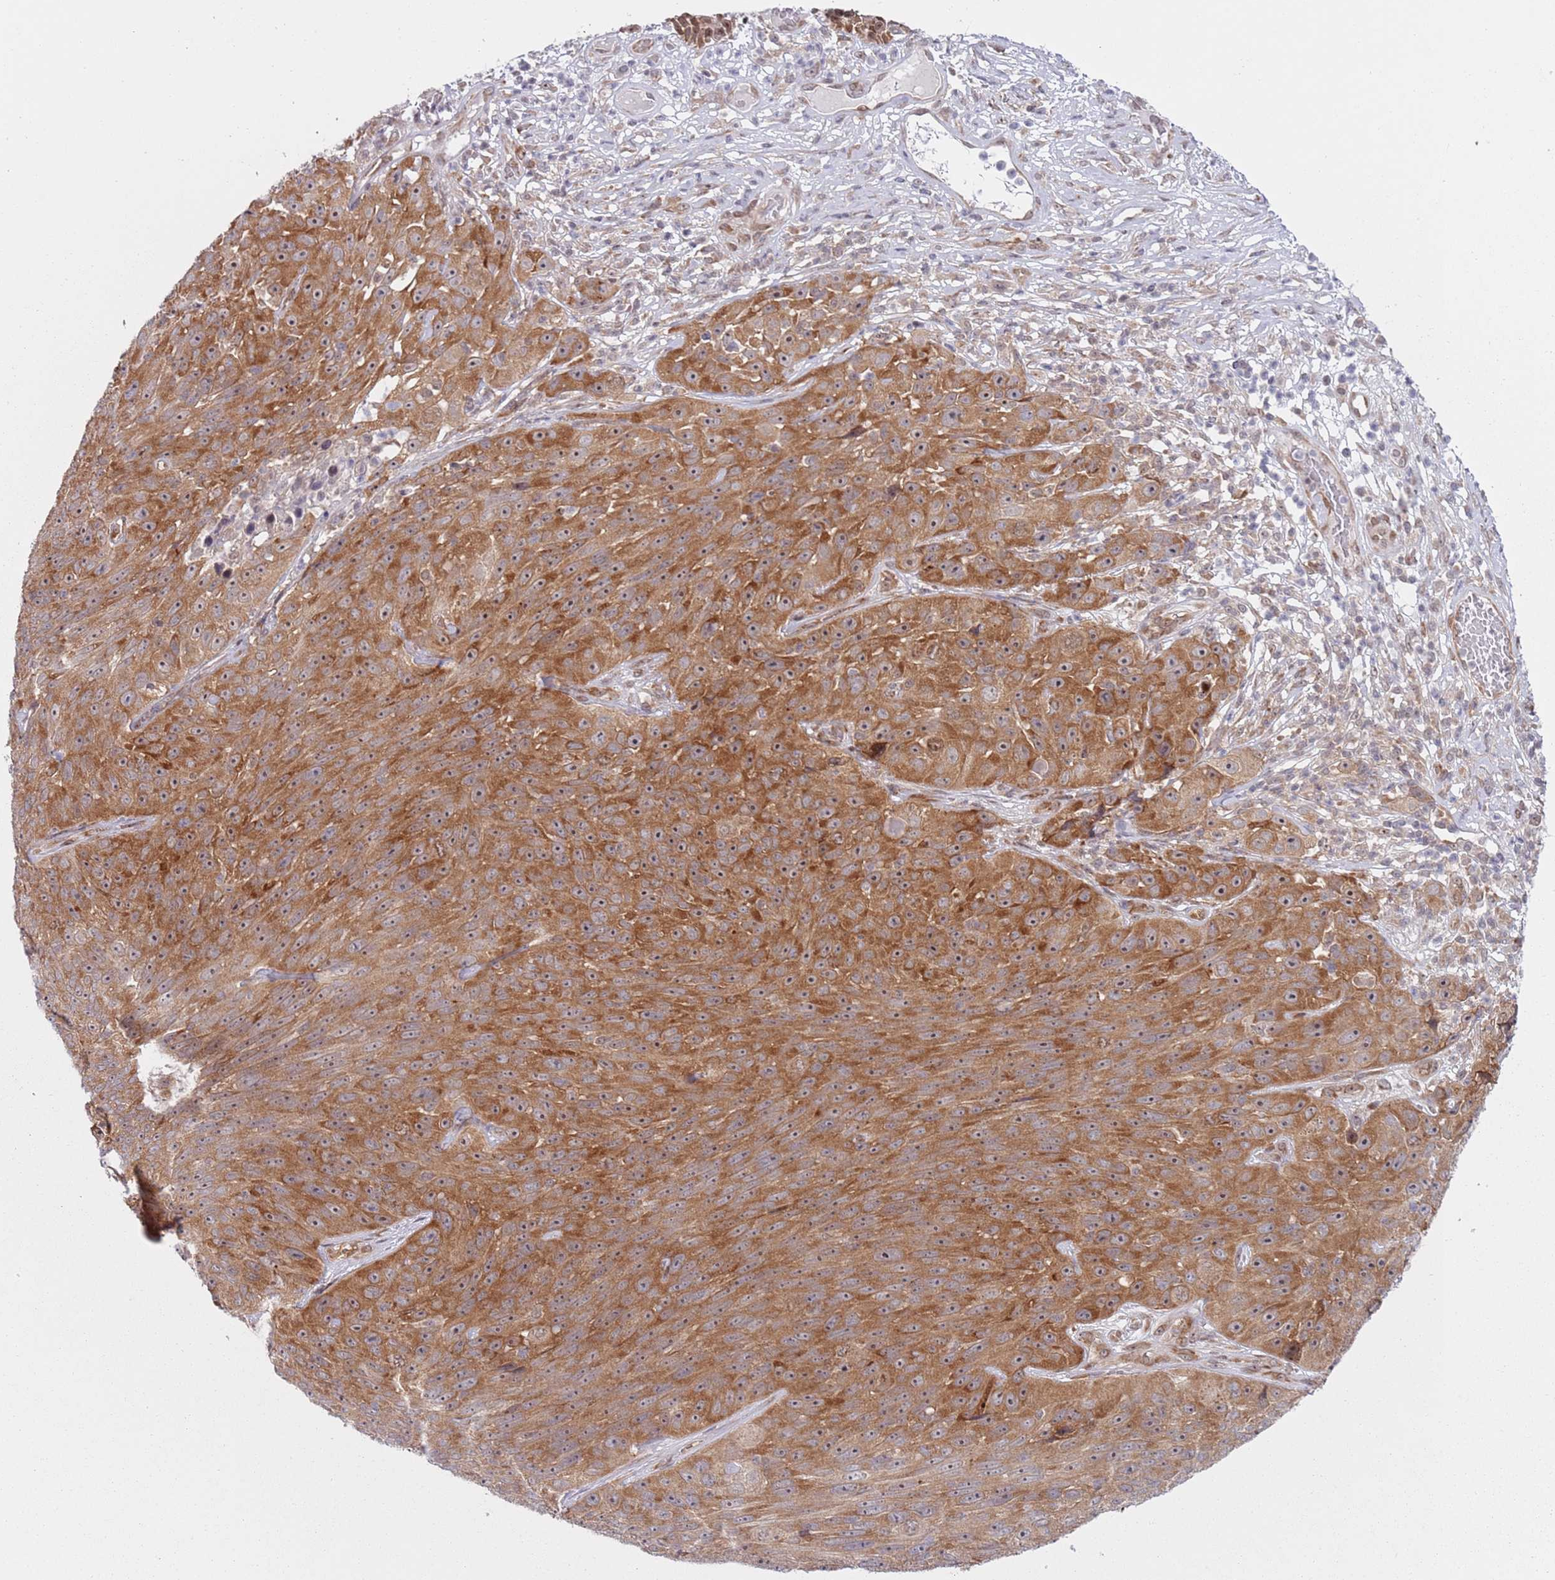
{"staining": {"intensity": "moderate", "quantity": ">75%", "location": "cytoplasmic/membranous,nuclear"}, "tissue": "skin cancer", "cell_type": "Tumor cells", "image_type": "cancer", "snomed": [{"axis": "morphology", "description": "Squamous cell carcinoma, NOS"}, {"axis": "topography", "description": "Skin"}], "caption": "Immunohistochemistry image of skin cancer (squamous cell carcinoma) stained for a protein (brown), which shows medium levels of moderate cytoplasmic/membranous and nuclear expression in approximately >75% of tumor cells.", "gene": "SLC25A32", "patient": {"sex": "female", "age": 87}}